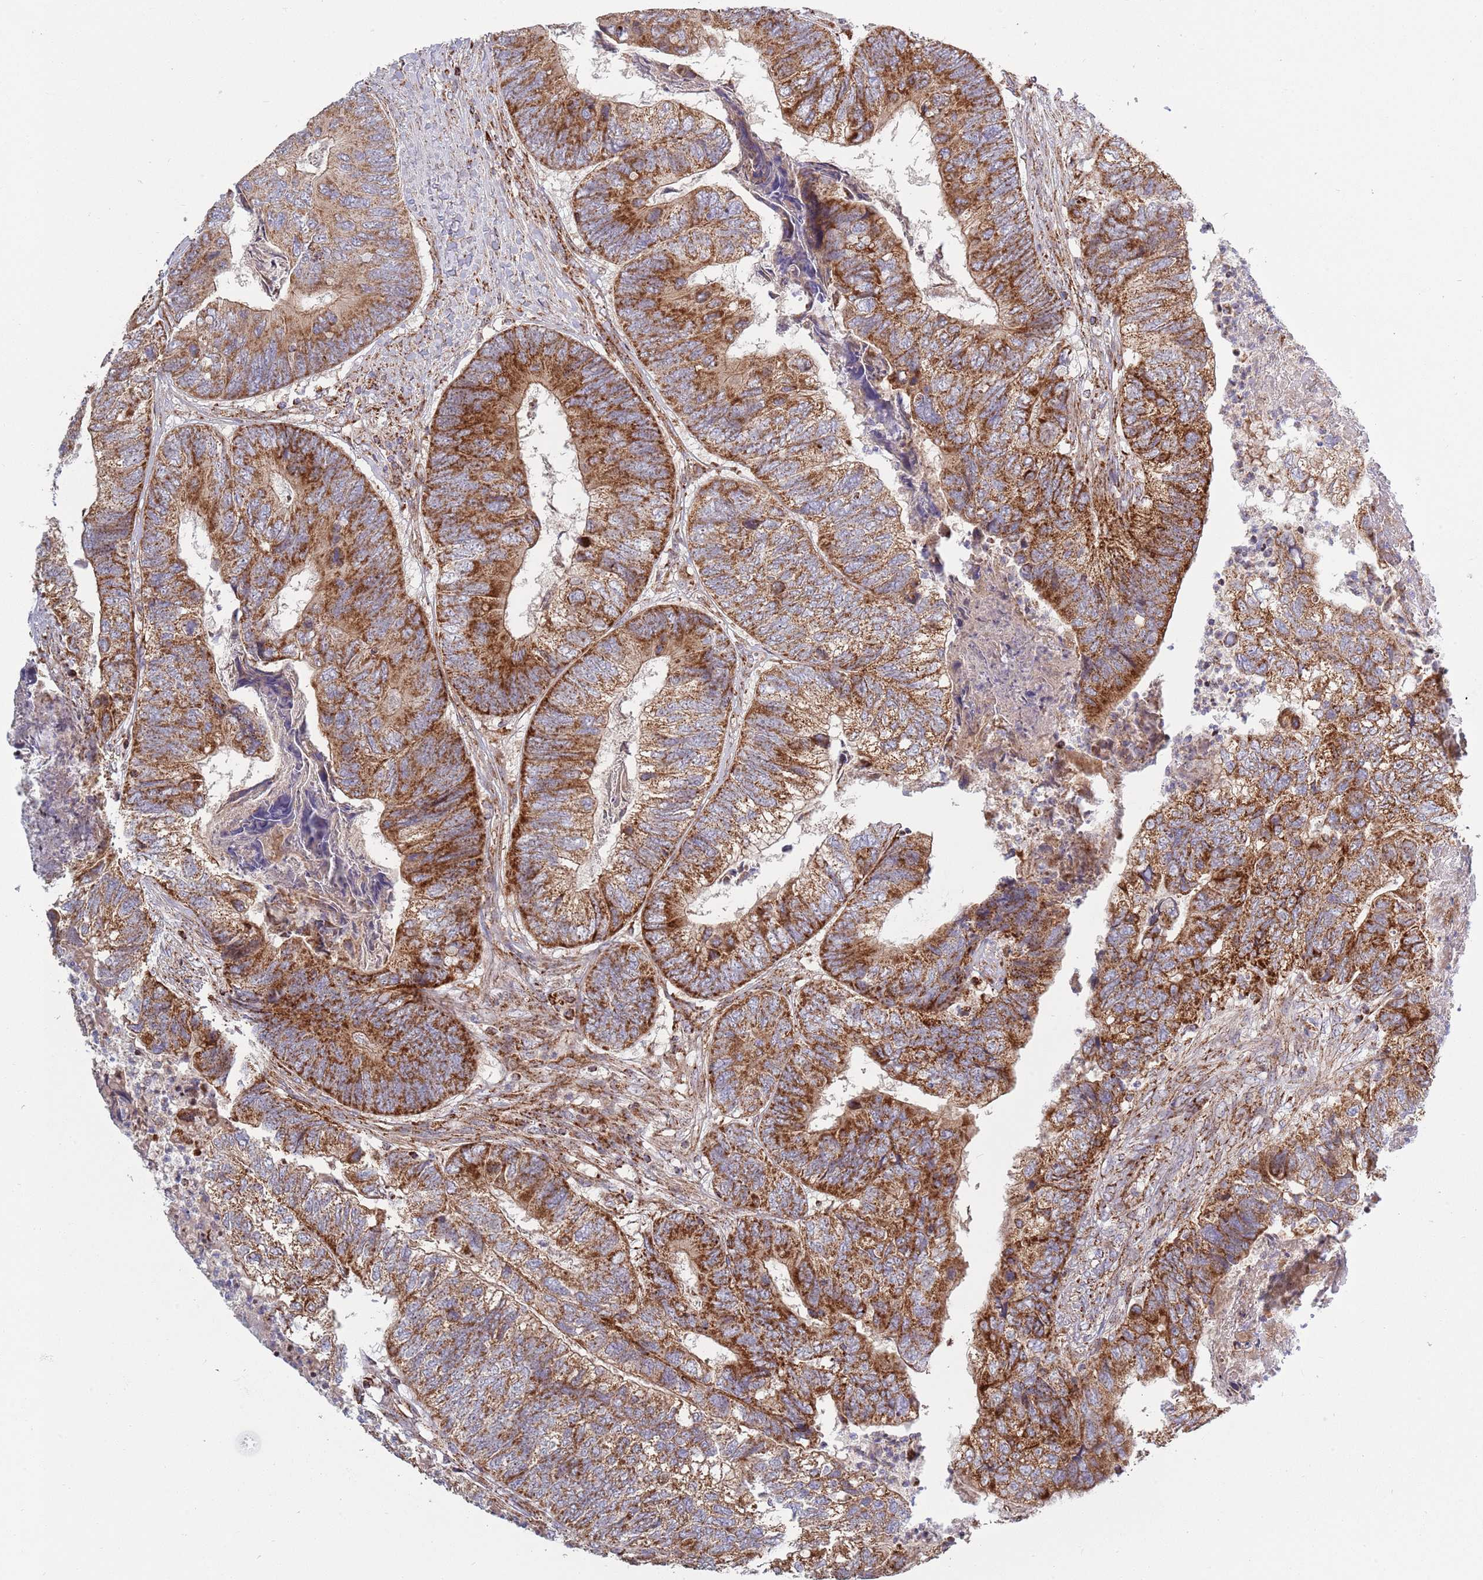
{"staining": {"intensity": "strong", "quantity": ">75%", "location": "cytoplasmic/membranous"}, "tissue": "colorectal cancer", "cell_type": "Tumor cells", "image_type": "cancer", "snomed": [{"axis": "morphology", "description": "Adenocarcinoma, NOS"}, {"axis": "topography", "description": "Colon"}], "caption": "An immunohistochemistry photomicrograph of neoplastic tissue is shown. Protein staining in brown highlights strong cytoplasmic/membranous positivity in colorectal cancer within tumor cells.", "gene": "ATP5PD", "patient": {"sex": "female", "age": 67}}